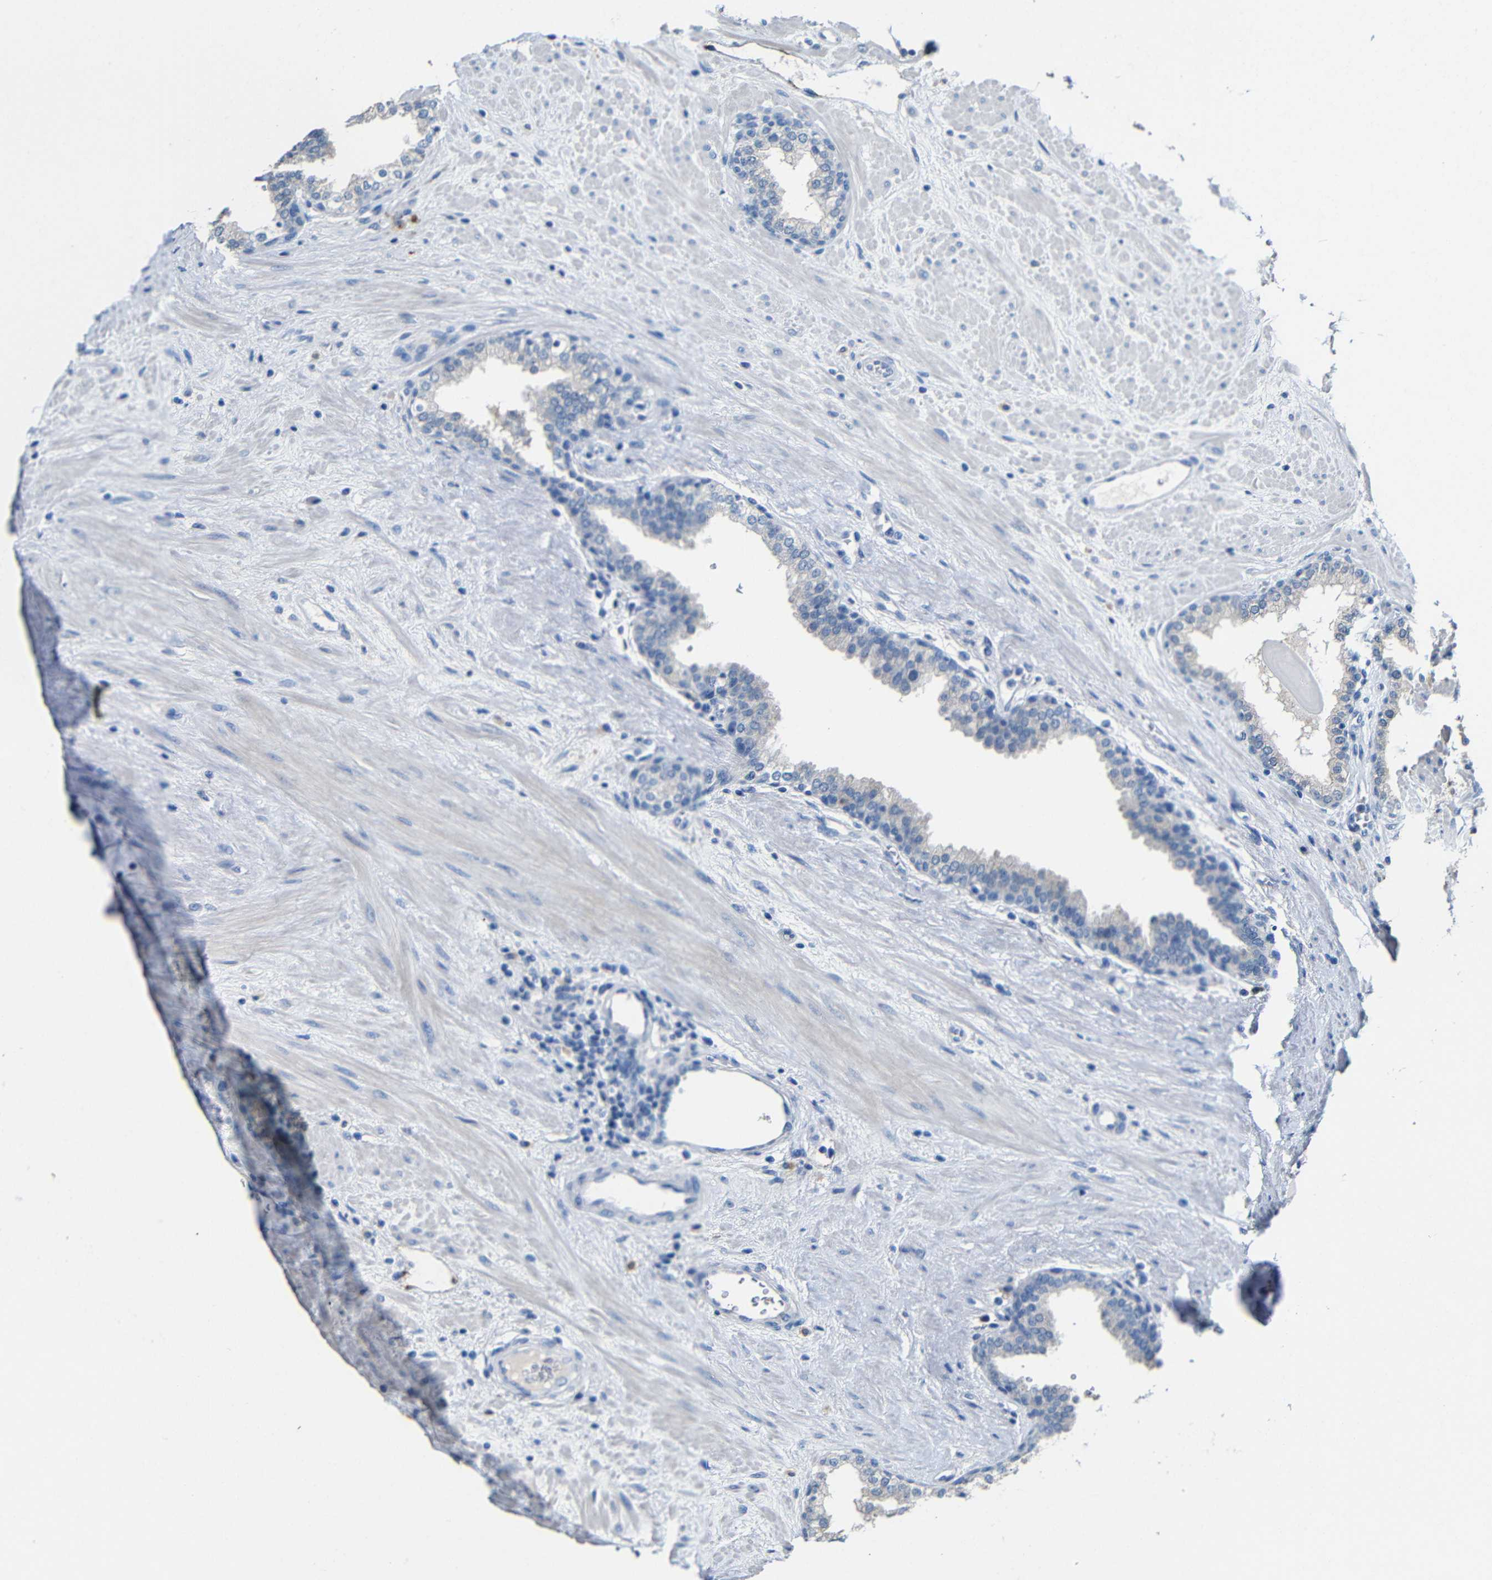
{"staining": {"intensity": "negative", "quantity": "none", "location": "none"}, "tissue": "prostate", "cell_type": "Glandular cells", "image_type": "normal", "snomed": [{"axis": "morphology", "description": "Normal tissue, NOS"}, {"axis": "topography", "description": "Prostate"}], "caption": "Glandular cells show no significant protein staining in normal prostate.", "gene": "ACKR2", "patient": {"sex": "male", "age": 51}}